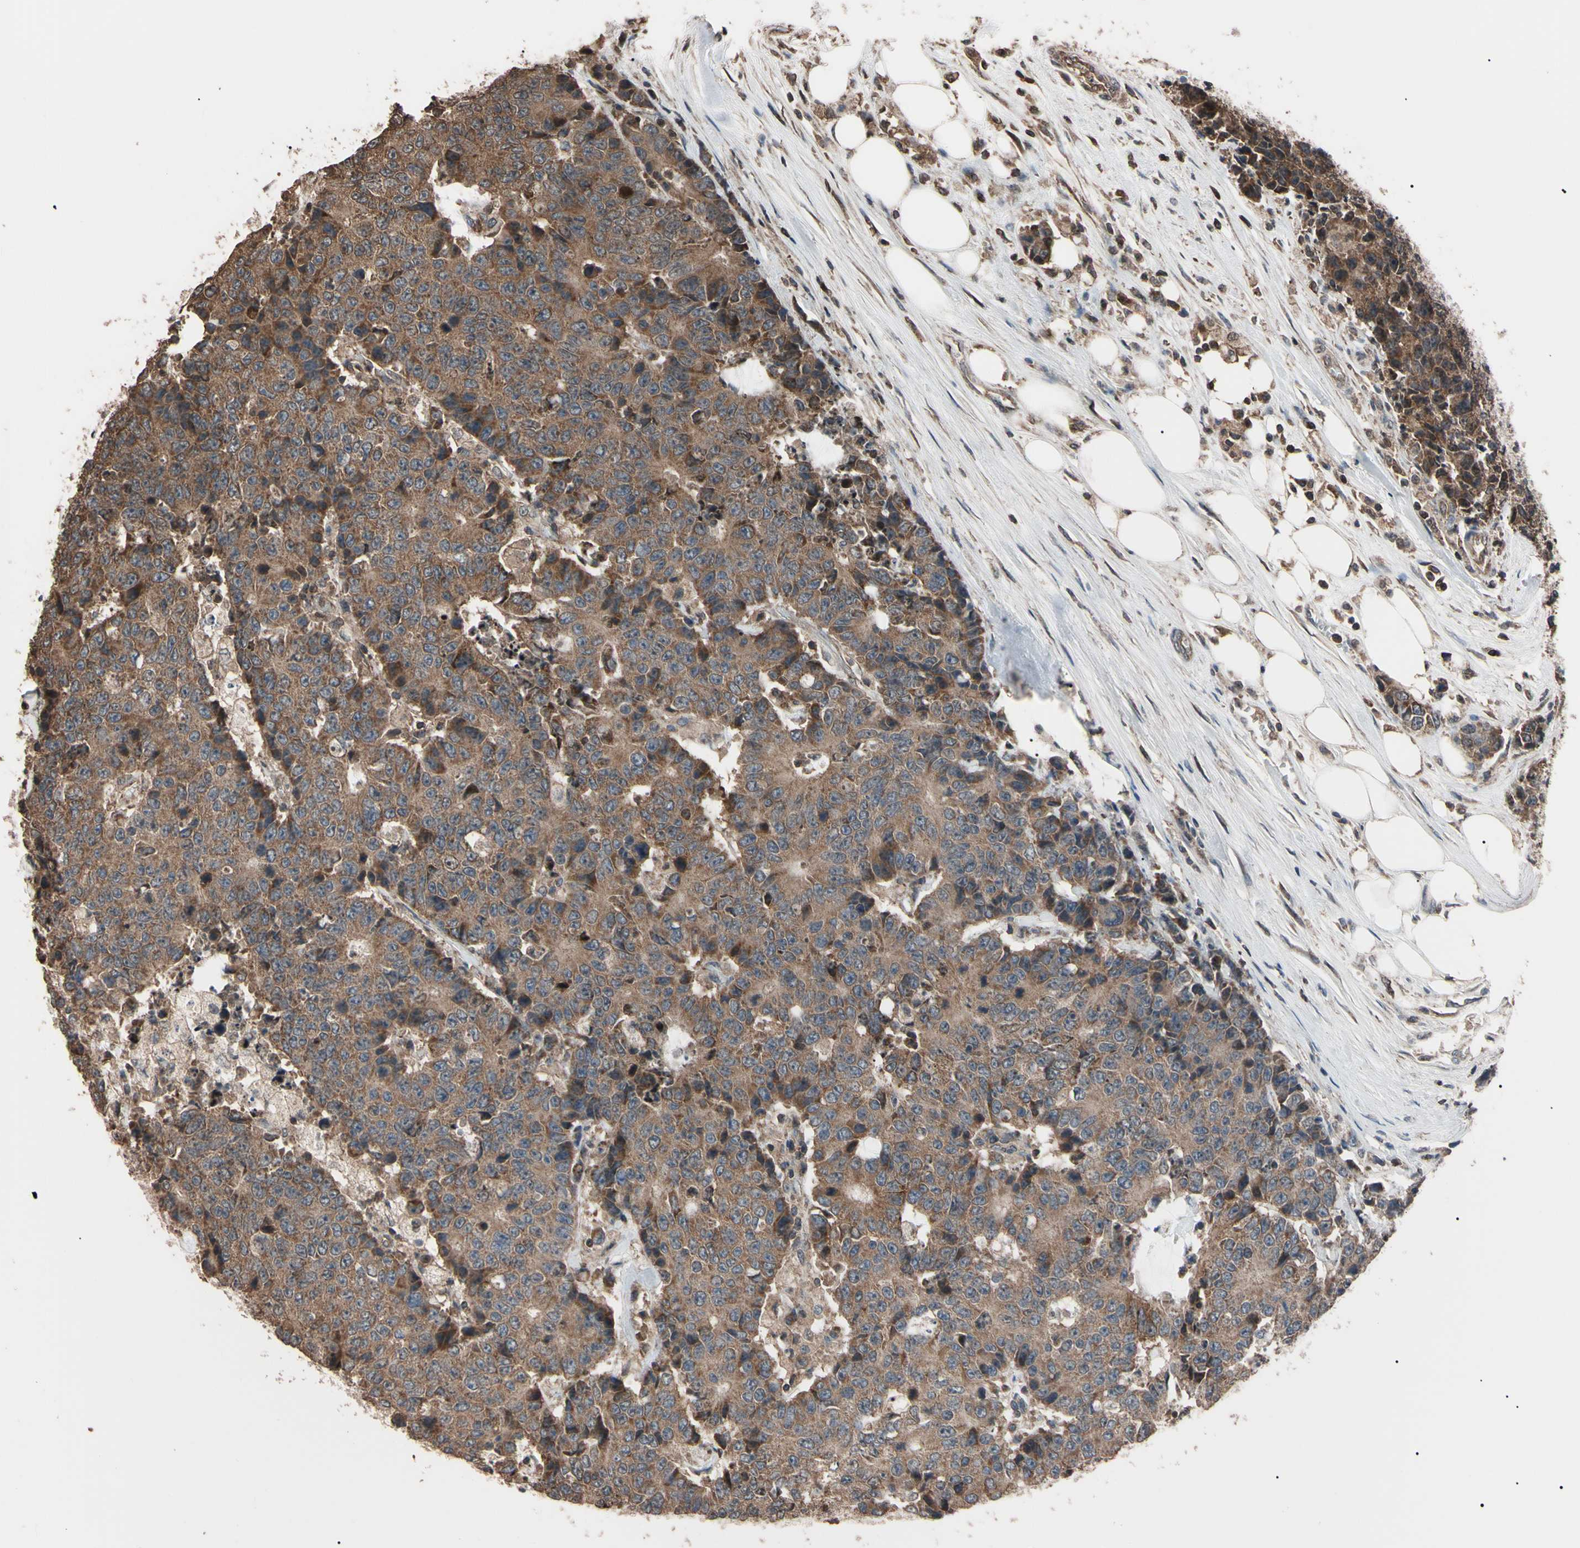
{"staining": {"intensity": "moderate", "quantity": ">75%", "location": "cytoplasmic/membranous"}, "tissue": "colorectal cancer", "cell_type": "Tumor cells", "image_type": "cancer", "snomed": [{"axis": "morphology", "description": "Adenocarcinoma, NOS"}, {"axis": "topography", "description": "Colon"}], "caption": "The immunohistochemical stain highlights moderate cytoplasmic/membranous positivity in tumor cells of colorectal cancer (adenocarcinoma) tissue.", "gene": "TNFRSF1A", "patient": {"sex": "female", "age": 86}}